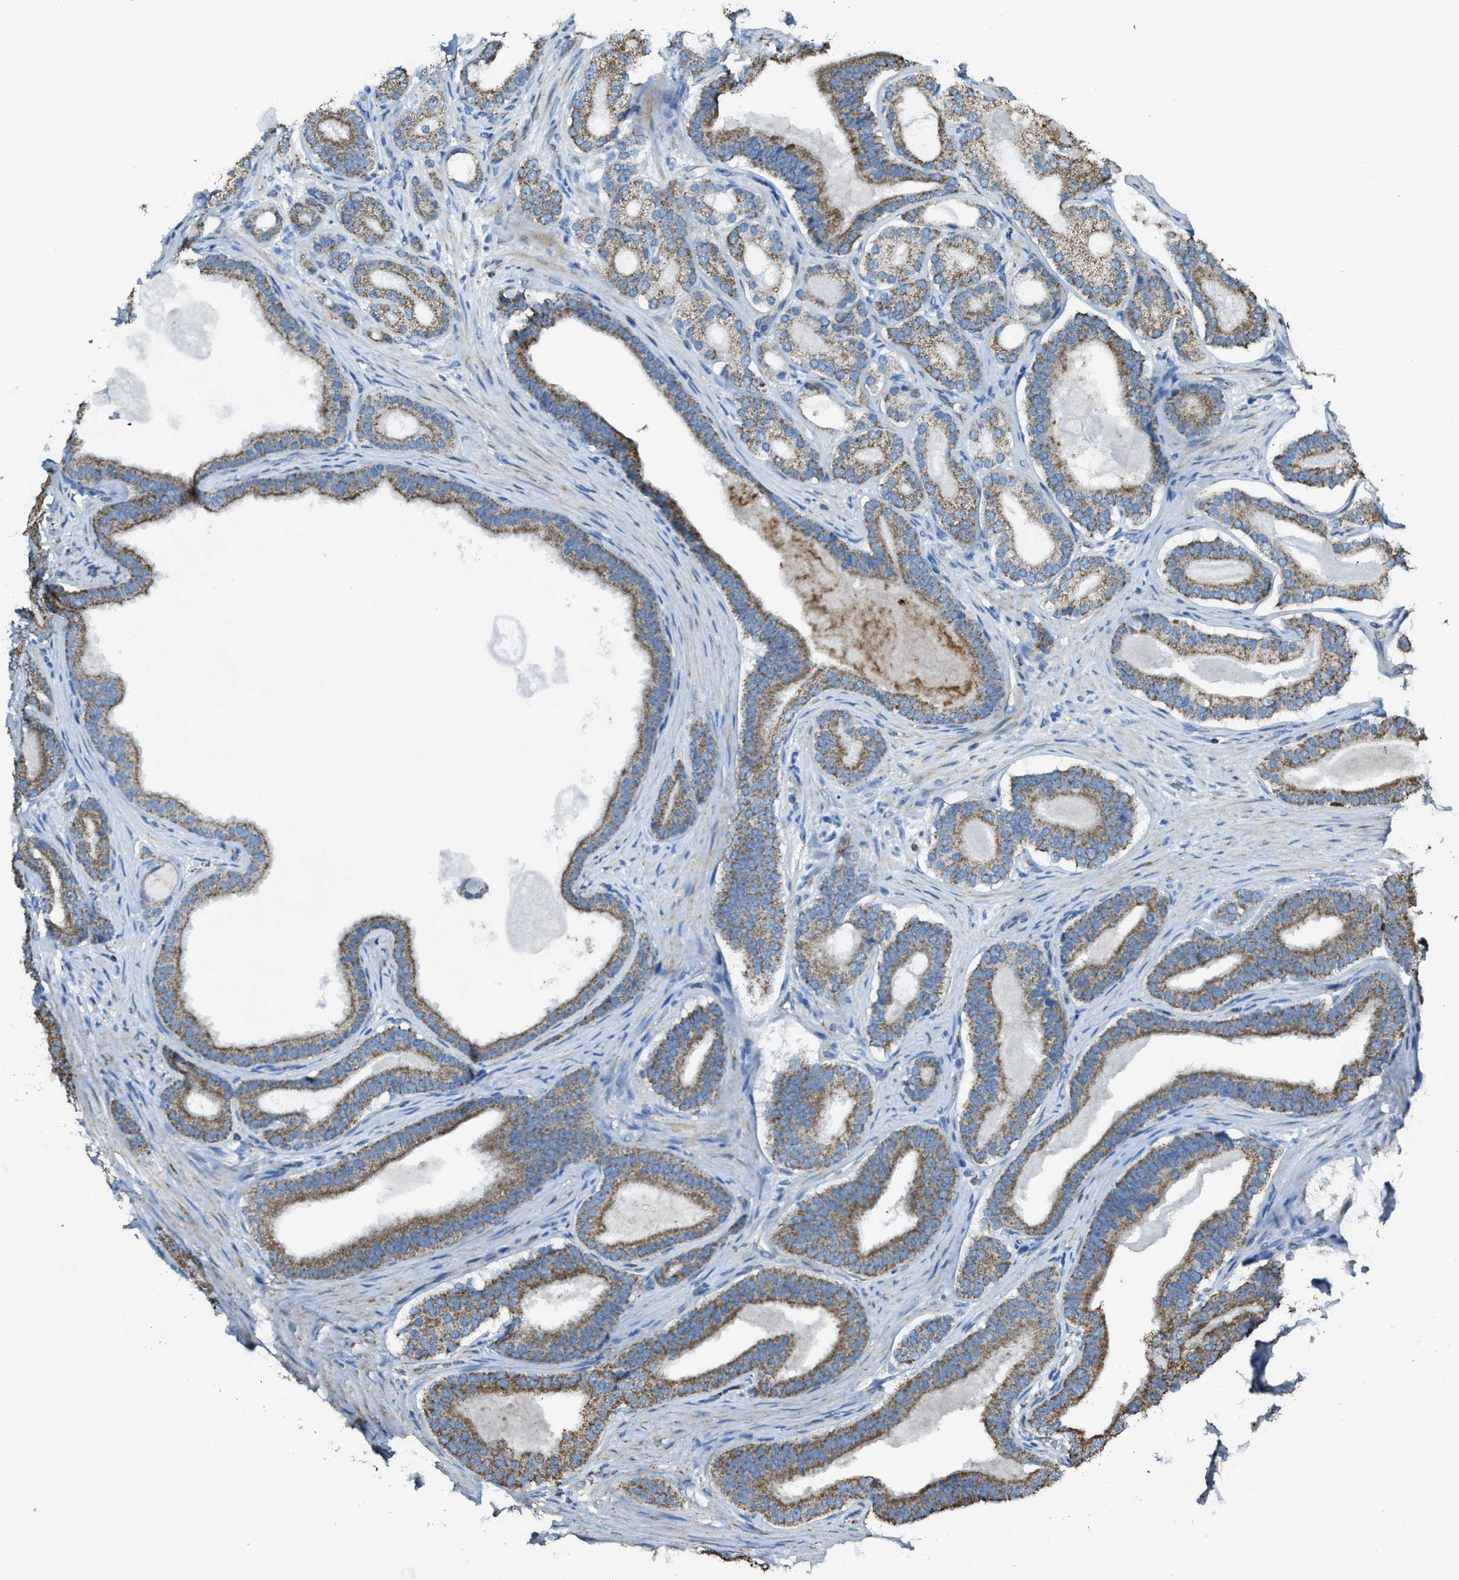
{"staining": {"intensity": "moderate", "quantity": ">75%", "location": "cytoplasmic/membranous"}, "tissue": "prostate cancer", "cell_type": "Tumor cells", "image_type": "cancer", "snomed": [{"axis": "morphology", "description": "Adenocarcinoma, High grade"}, {"axis": "topography", "description": "Prostate"}], "caption": "The immunohistochemical stain labels moderate cytoplasmic/membranous expression in tumor cells of prostate cancer tissue. (DAB IHC with brightfield microscopy, high magnification).", "gene": "SLC25A11", "patient": {"sex": "male", "age": 60}}